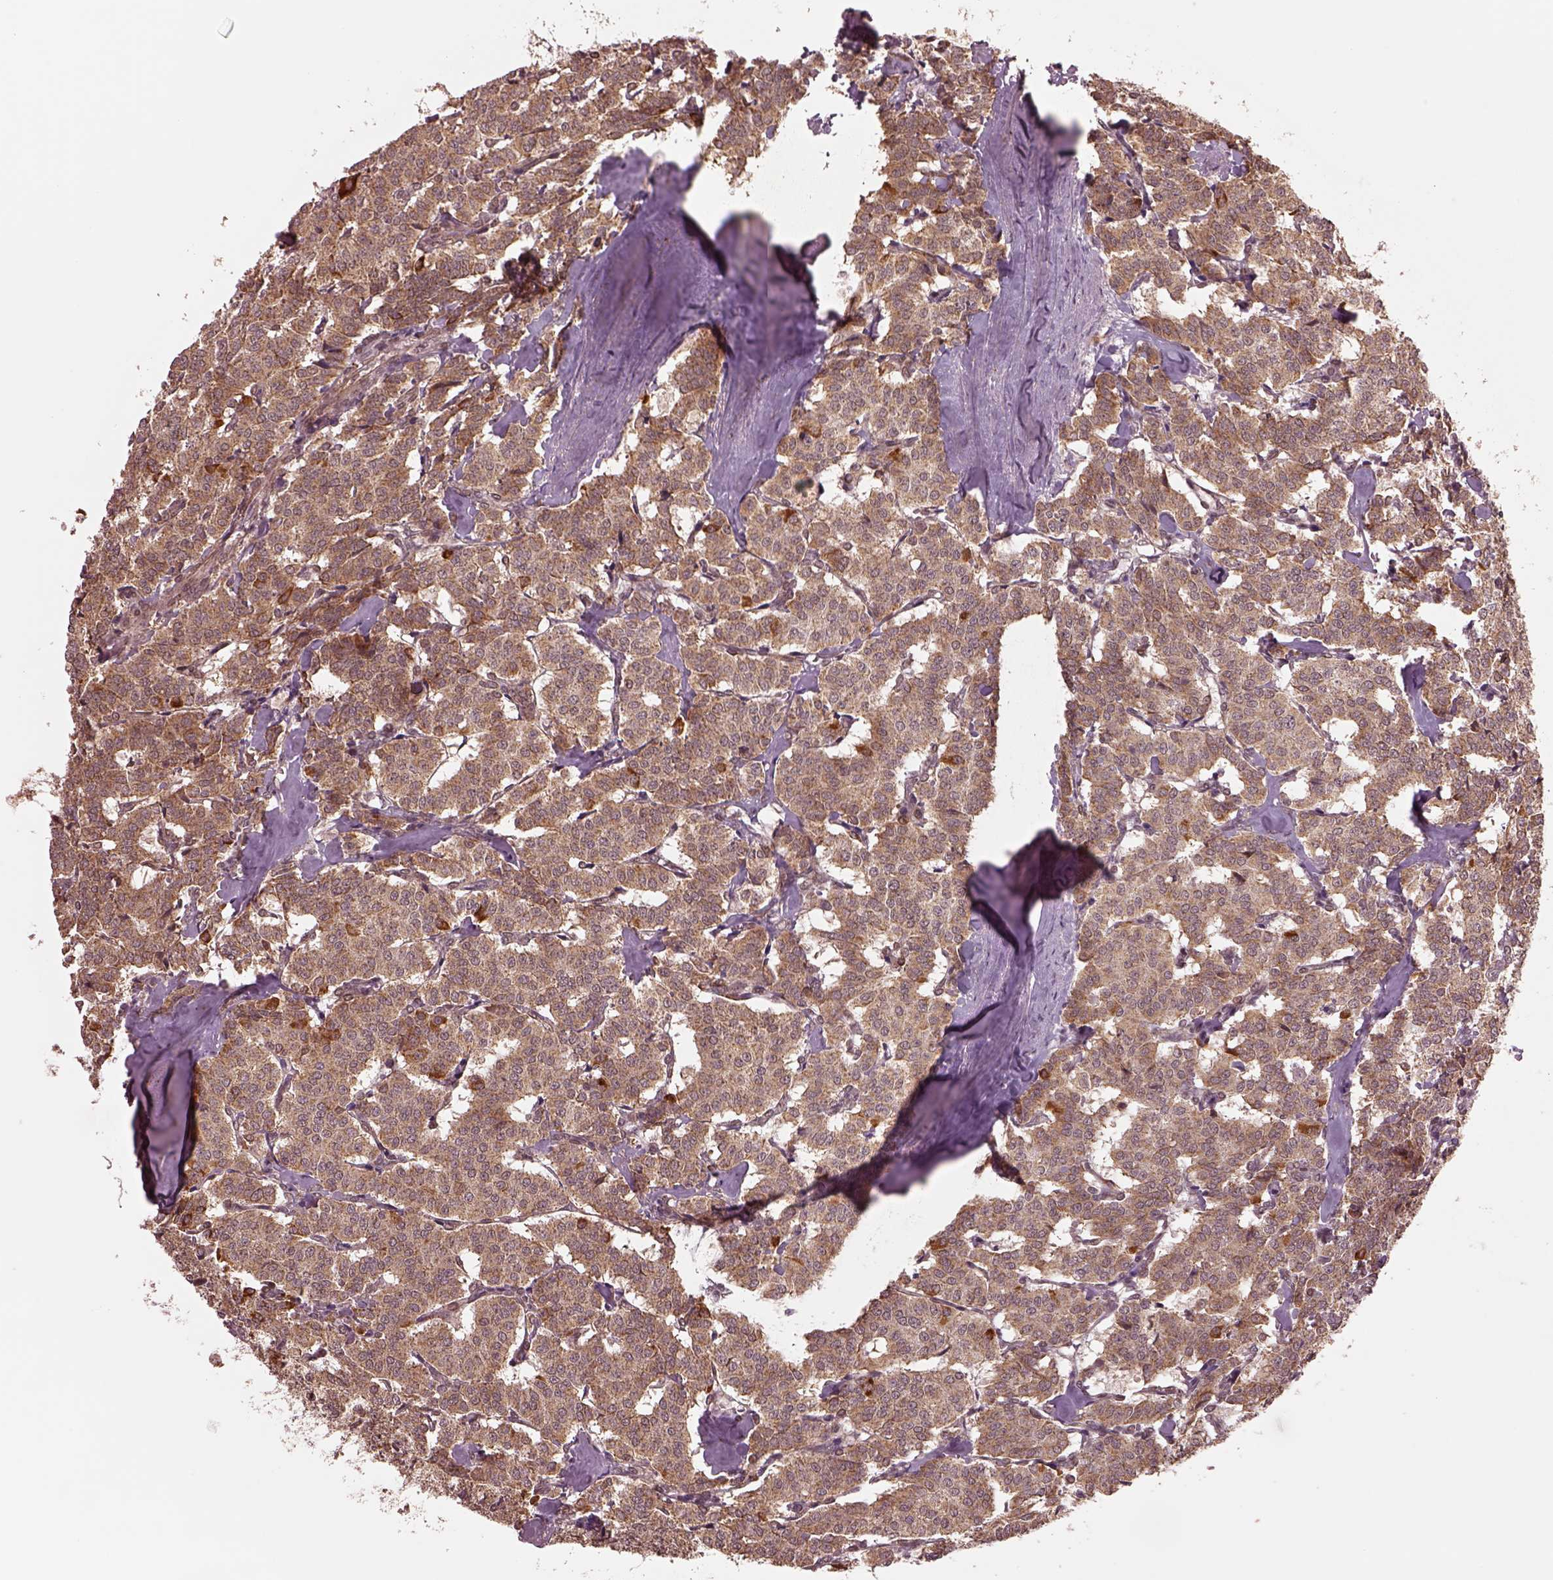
{"staining": {"intensity": "moderate", "quantity": ">75%", "location": "cytoplasmic/membranous"}, "tissue": "carcinoid", "cell_type": "Tumor cells", "image_type": "cancer", "snomed": [{"axis": "morphology", "description": "Carcinoid, malignant, NOS"}, {"axis": "topography", "description": "Lung"}], "caption": "Carcinoid stained with DAB immunohistochemistry reveals medium levels of moderate cytoplasmic/membranous expression in about >75% of tumor cells.", "gene": "SEL1L3", "patient": {"sex": "female", "age": 46}}